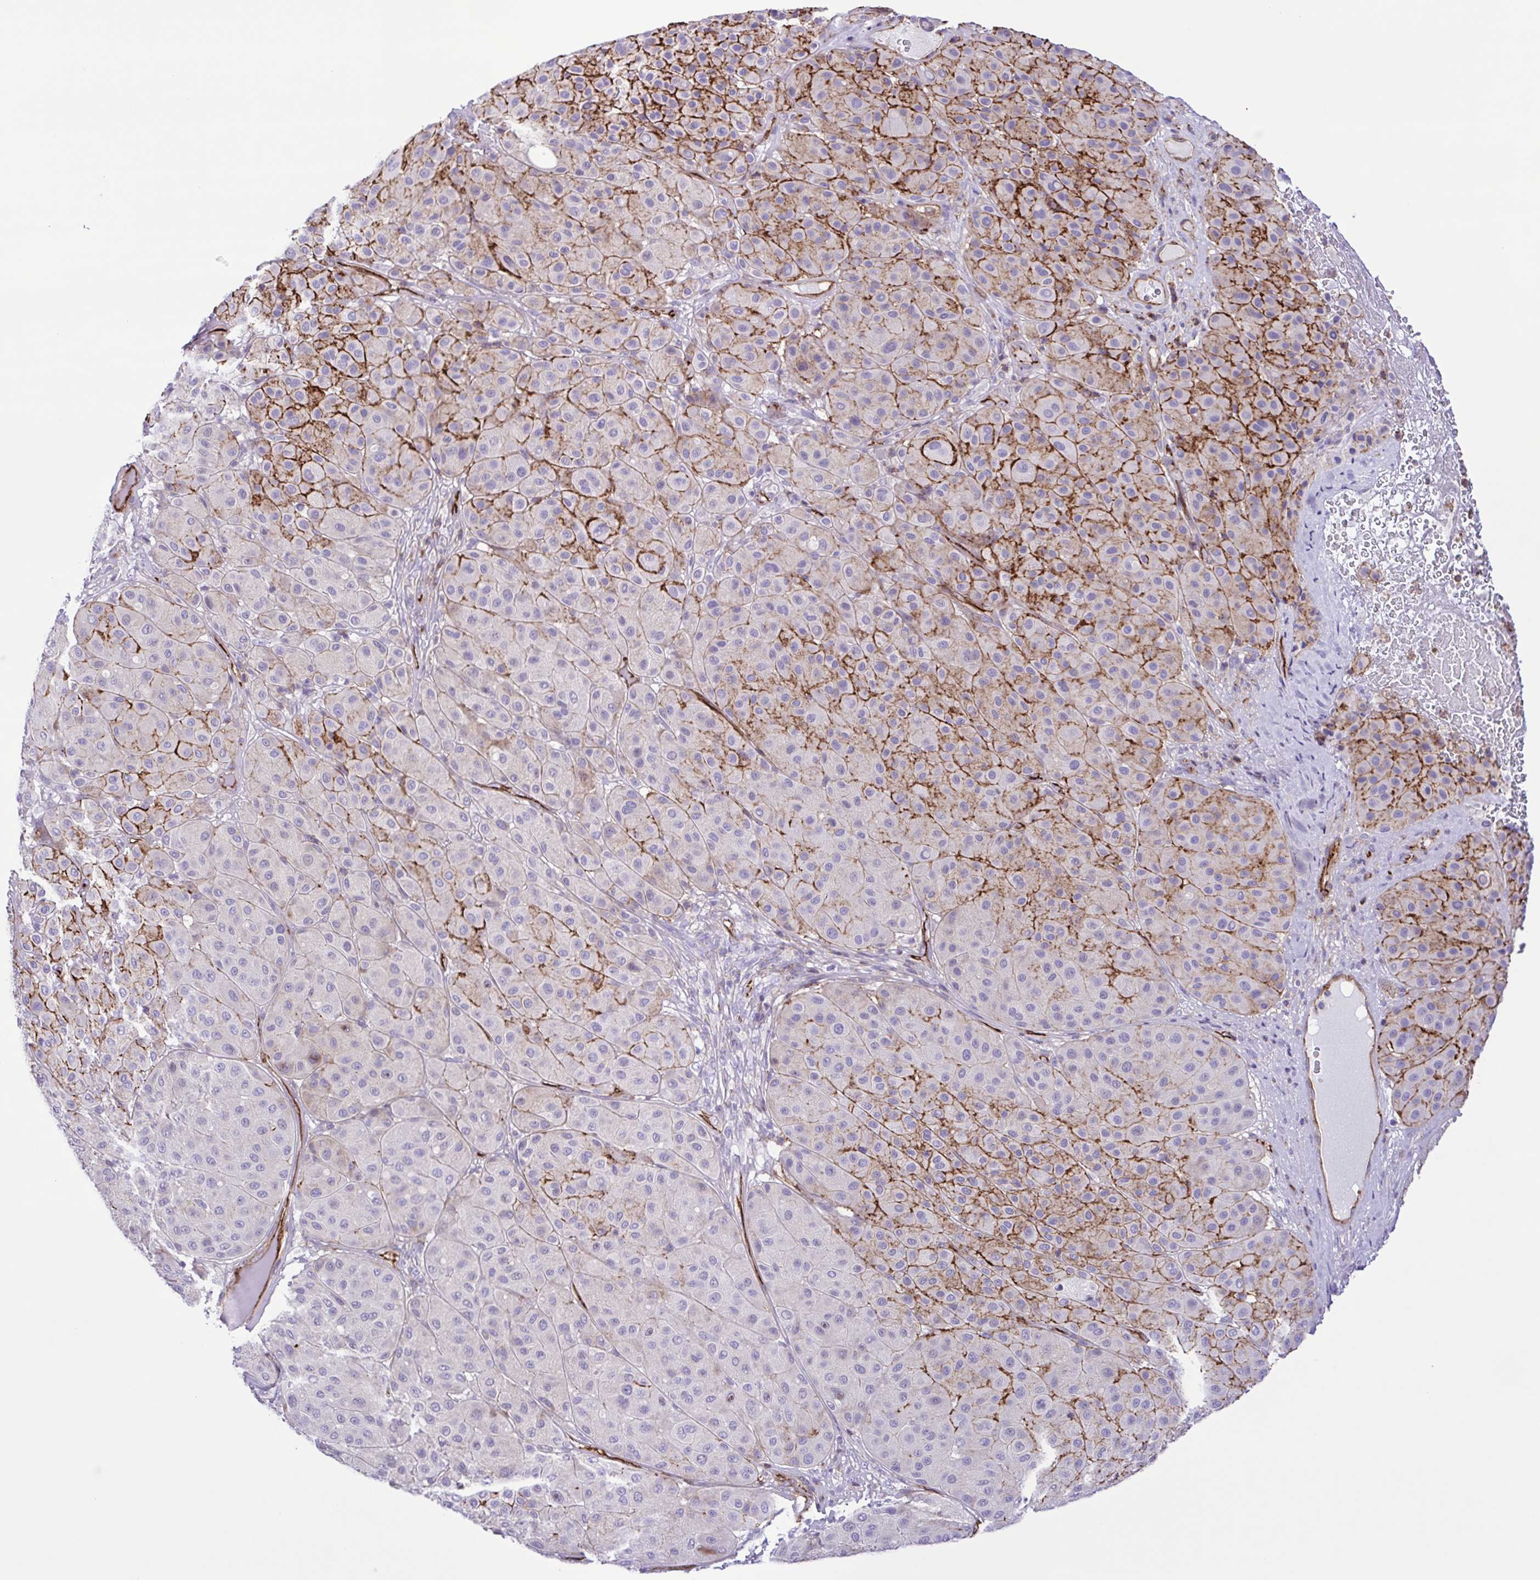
{"staining": {"intensity": "moderate", "quantity": "25%-75%", "location": "cytoplasmic/membranous"}, "tissue": "melanoma", "cell_type": "Tumor cells", "image_type": "cancer", "snomed": [{"axis": "morphology", "description": "Malignant melanoma, Metastatic site"}, {"axis": "topography", "description": "Smooth muscle"}], "caption": "Malignant melanoma (metastatic site) stained with a brown dye exhibits moderate cytoplasmic/membranous positive expression in approximately 25%-75% of tumor cells.", "gene": "FLT1", "patient": {"sex": "male", "age": 41}}